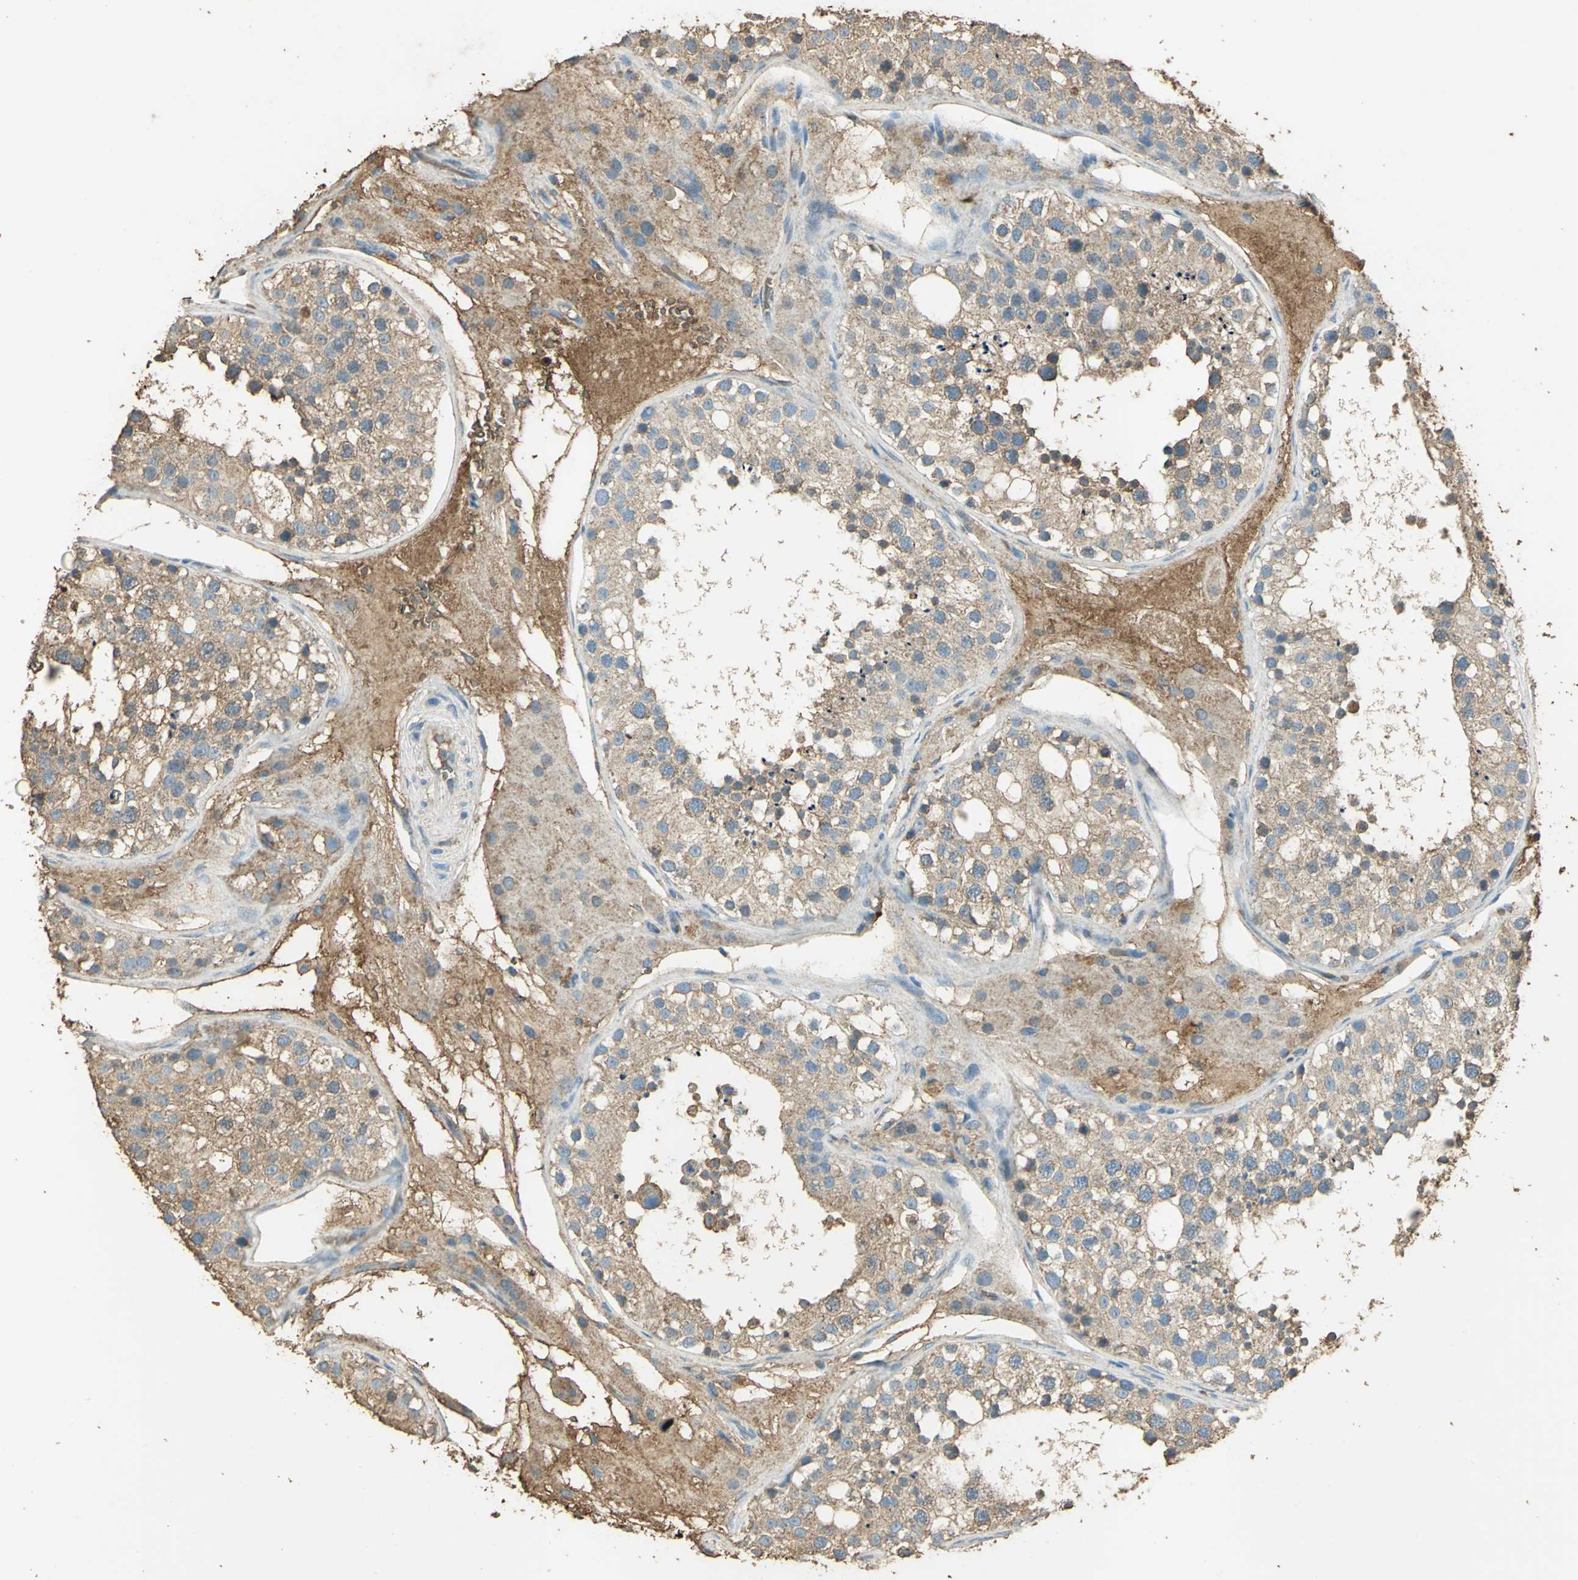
{"staining": {"intensity": "moderate", "quantity": ">75%", "location": "cytoplasmic/membranous"}, "tissue": "testis", "cell_type": "Cells in seminiferous ducts", "image_type": "normal", "snomed": [{"axis": "morphology", "description": "Normal tissue, NOS"}, {"axis": "topography", "description": "Testis"}], "caption": "High-magnification brightfield microscopy of unremarkable testis stained with DAB (3,3'-diaminobenzidine) (brown) and counterstained with hematoxylin (blue). cells in seminiferous ducts exhibit moderate cytoplasmic/membranous expression is present in about>75% of cells.", "gene": "TRAPPC2", "patient": {"sex": "male", "age": 26}}